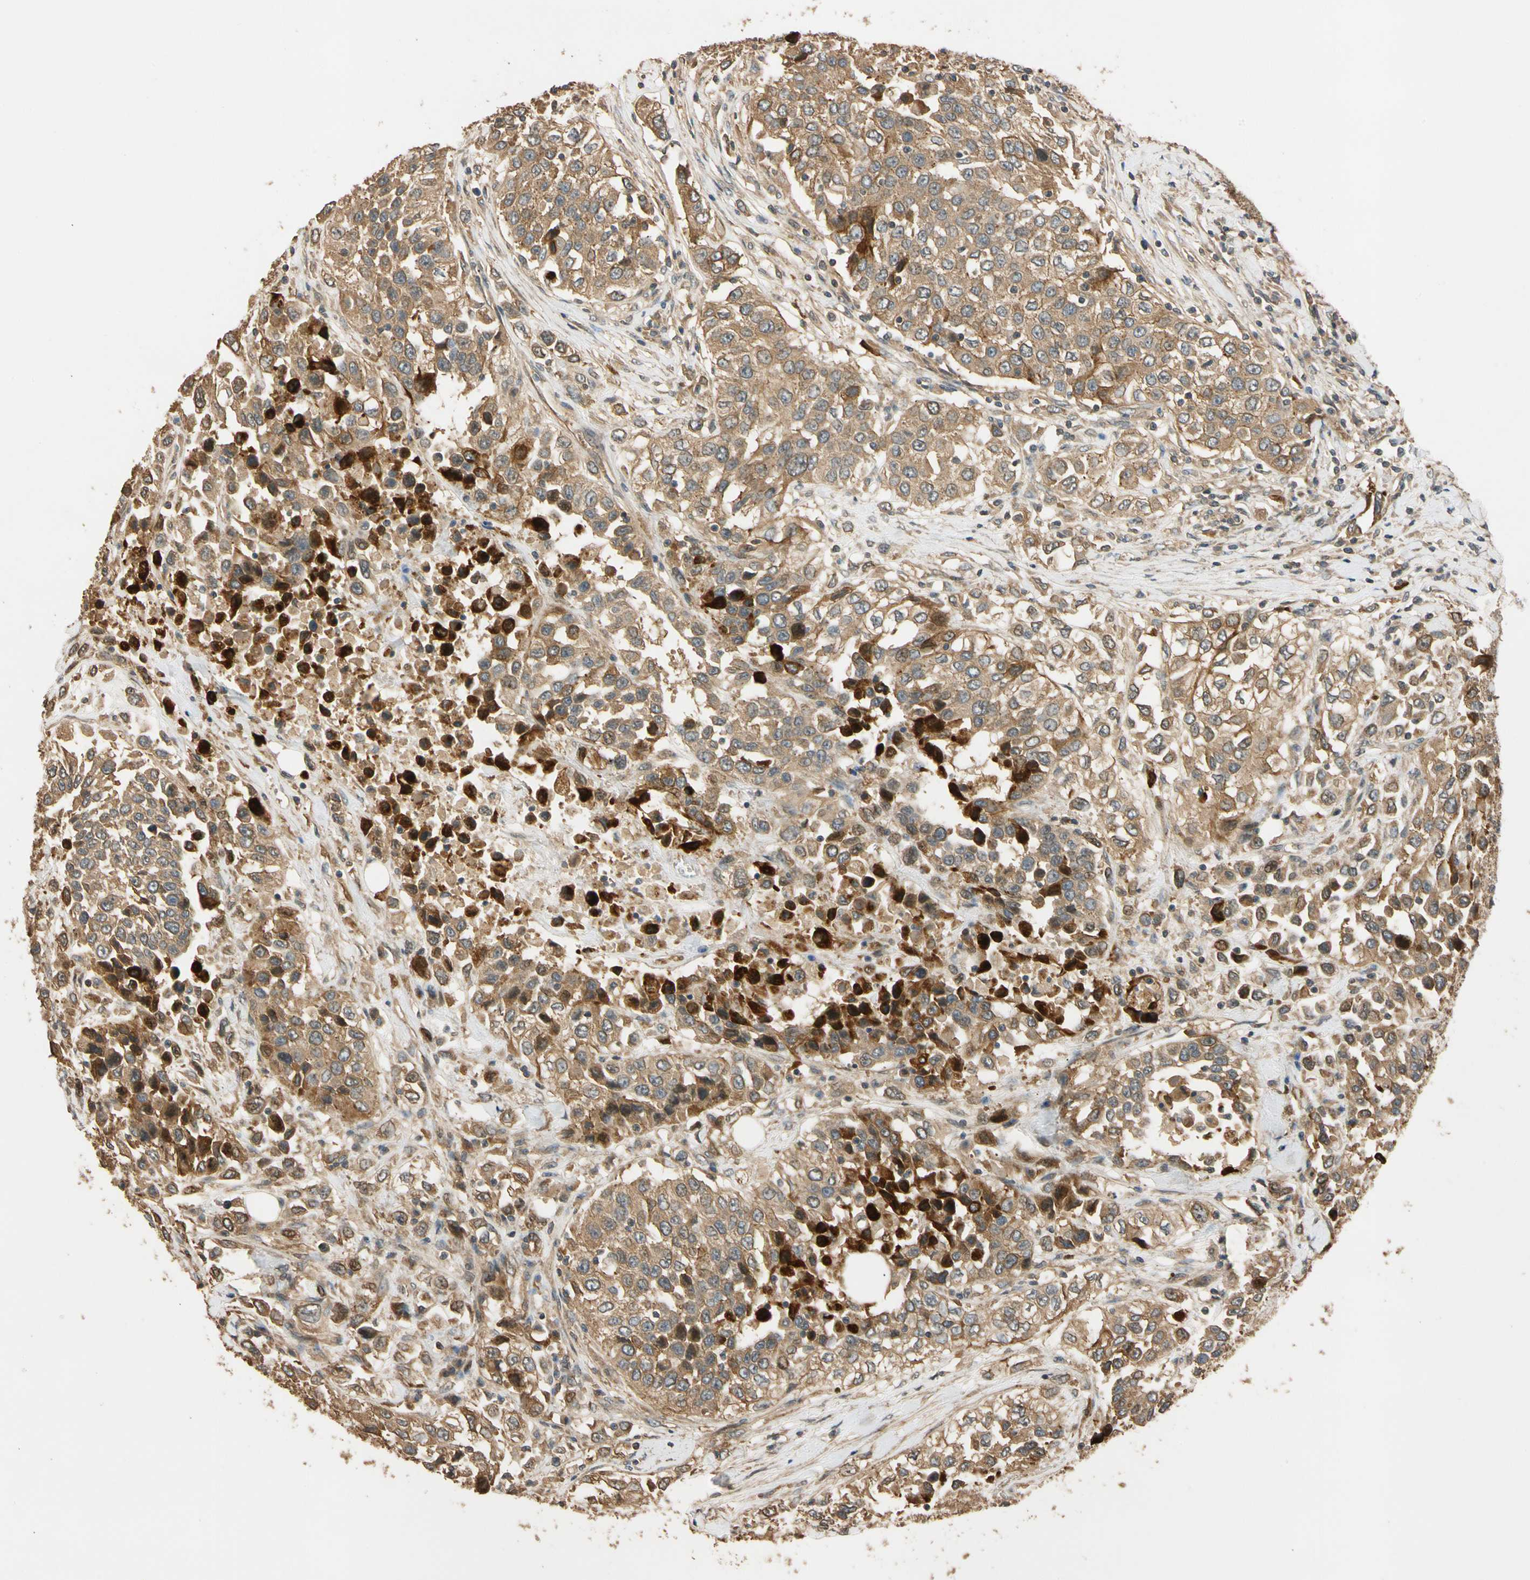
{"staining": {"intensity": "strong", "quantity": ">75%", "location": "cytoplasmic/membranous,nuclear"}, "tissue": "urothelial cancer", "cell_type": "Tumor cells", "image_type": "cancer", "snomed": [{"axis": "morphology", "description": "Urothelial carcinoma, High grade"}, {"axis": "topography", "description": "Urinary bladder"}], "caption": "There is high levels of strong cytoplasmic/membranous and nuclear expression in tumor cells of urothelial carcinoma (high-grade), as demonstrated by immunohistochemical staining (brown color).", "gene": "MGRN1", "patient": {"sex": "female", "age": 80}}